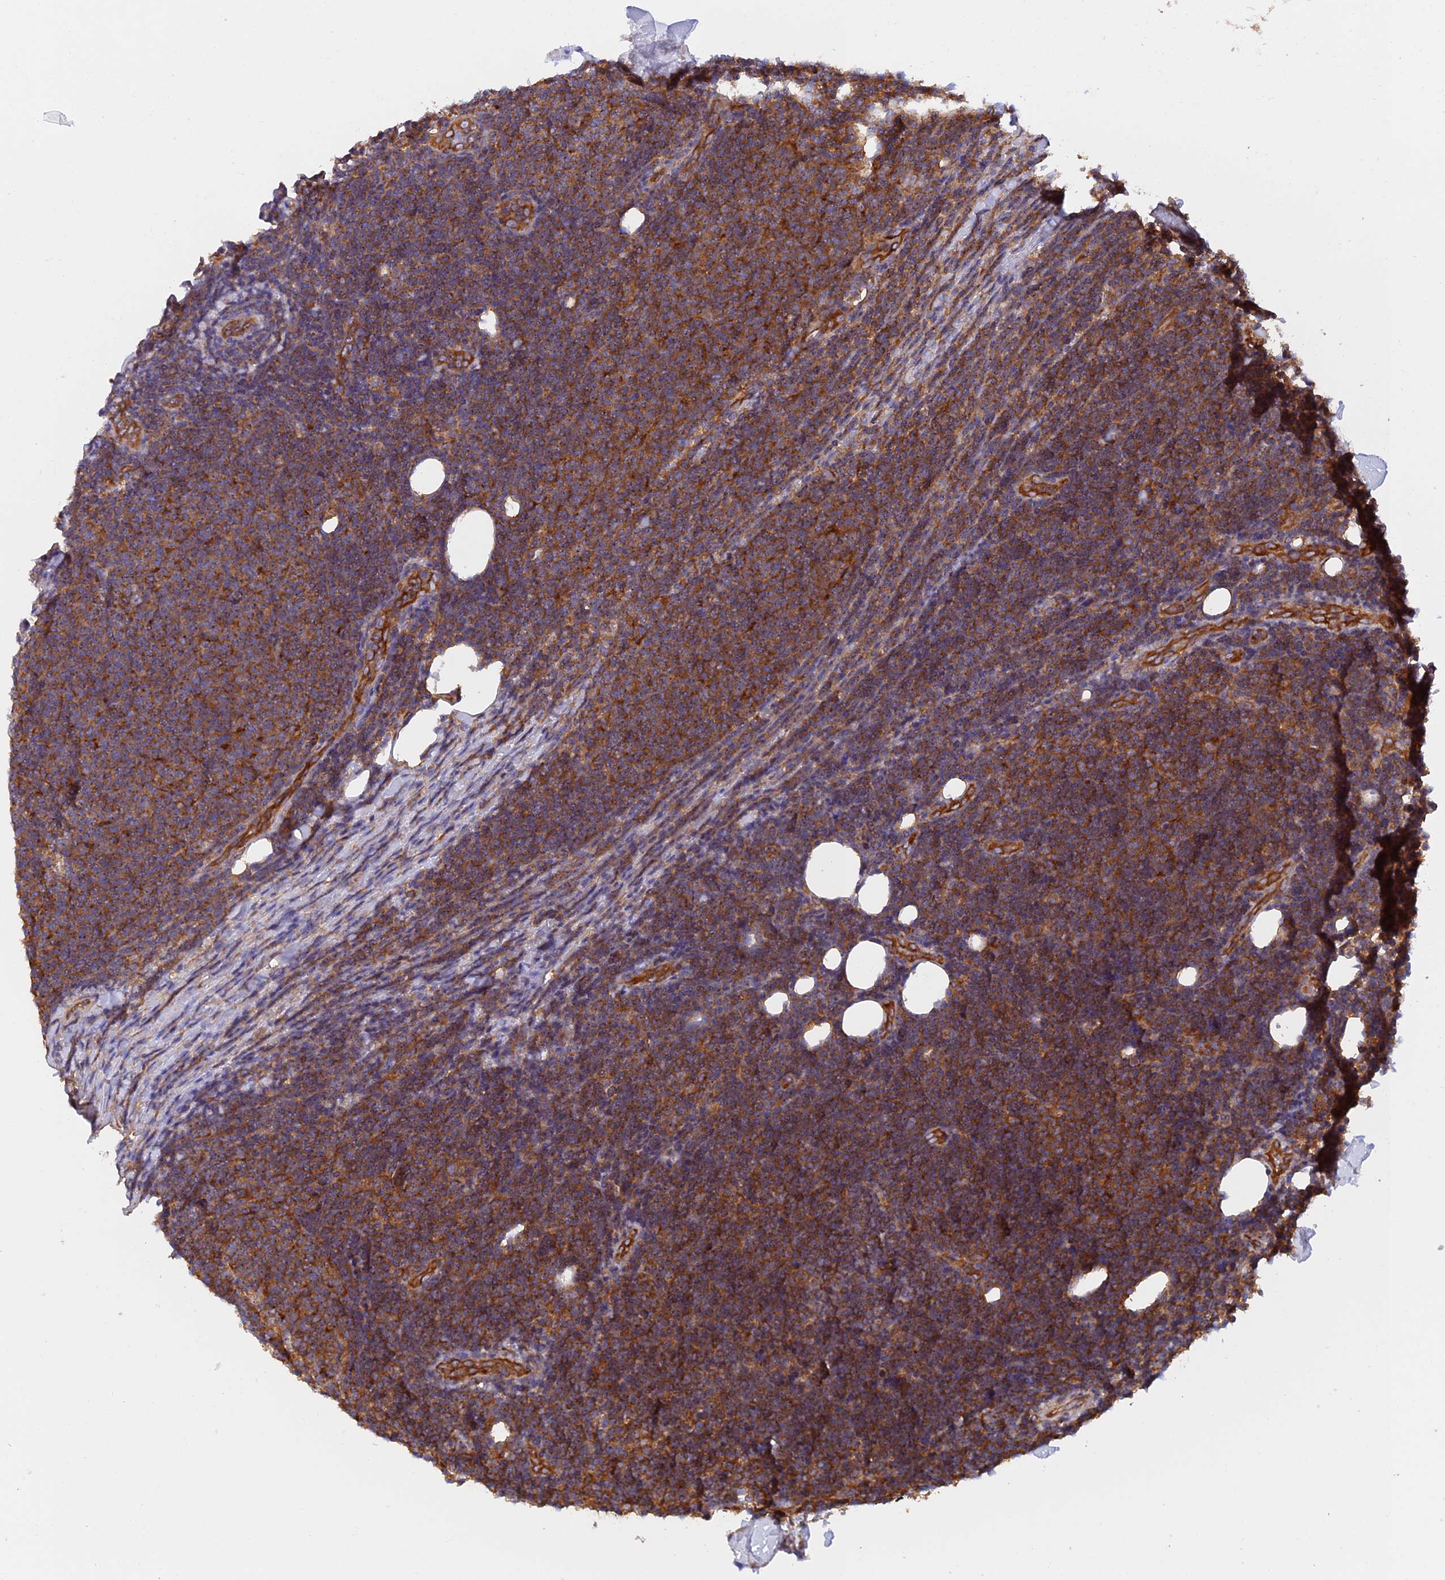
{"staining": {"intensity": "moderate", "quantity": ">75%", "location": "cytoplasmic/membranous"}, "tissue": "lymphoma", "cell_type": "Tumor cells", "image_type": "cancer", "snomed": [{"axis": "morphology", "description": "Malignant lymphoma, non-Hodgkin's type, Low grade"}, {"axis": "topography", "description": "Lymph node"}], "caption": "A high-resolution histopathology image shows immunohistochemistry staining of malignant lymphoma, non-Hodgkin's type (low-grade), which reveals moderate cytoplasmic/membranous staining in about >75% of tumor cells. The protein of interest is stained brown, and the nuclei are stained in blue (DAB IHC with brightfield microscopy, high magnification).", "gene": "DCTN2", "patient": {"sex": "male", "age": 66}}